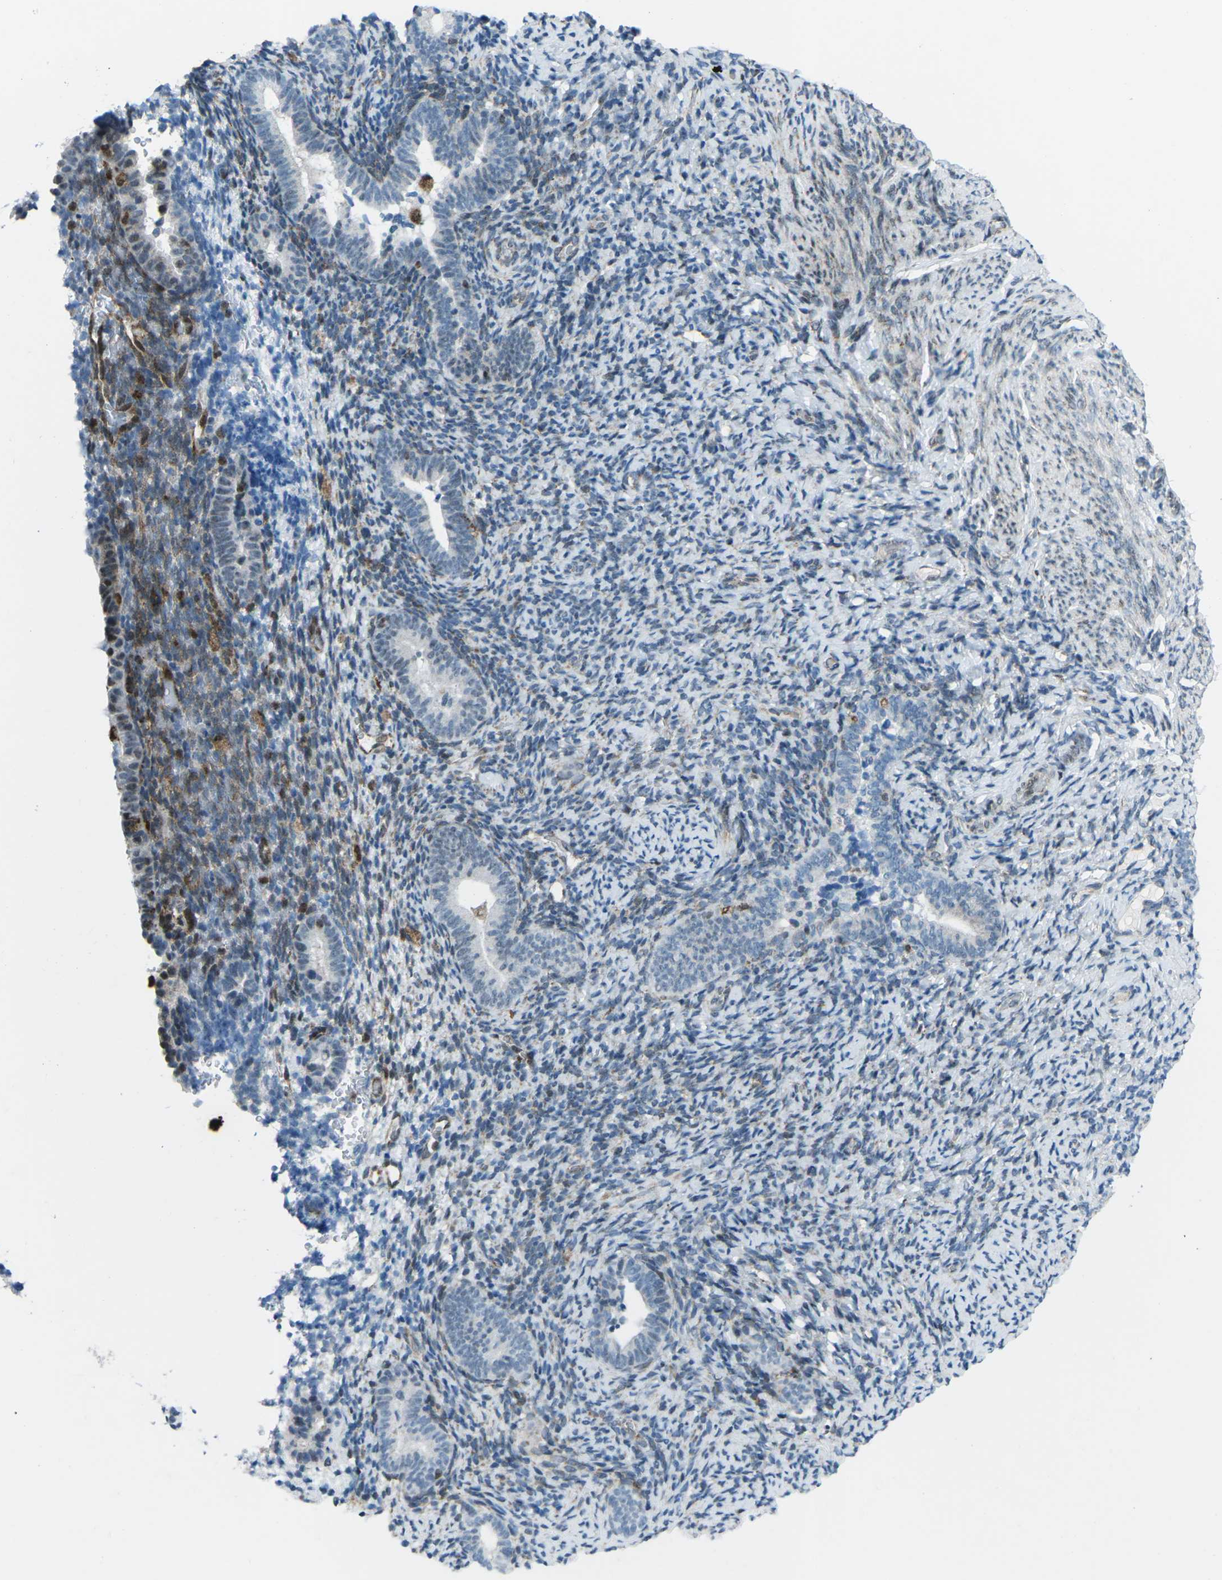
{"staining": {"intensity": "moderate", "quantity": "<25%", "location": "nuclear"}, "tissue": "endometrium", "cell_type": "Cells in endometrial stroma", "image_type": "normal", "snomed": [{"axis": "morphology", "description": "Normal tissue, NOS"}, {"axis": "topography", "description": "Endometrium"}], "caption": "This image reveals immunohistochemistry staining of normal endometrium, with low moderate nuclear staining in approximately <25% of cells in endometrial stroma.", "gene": "MBNL1", "patient": {"sex": "female", "age": 51}}